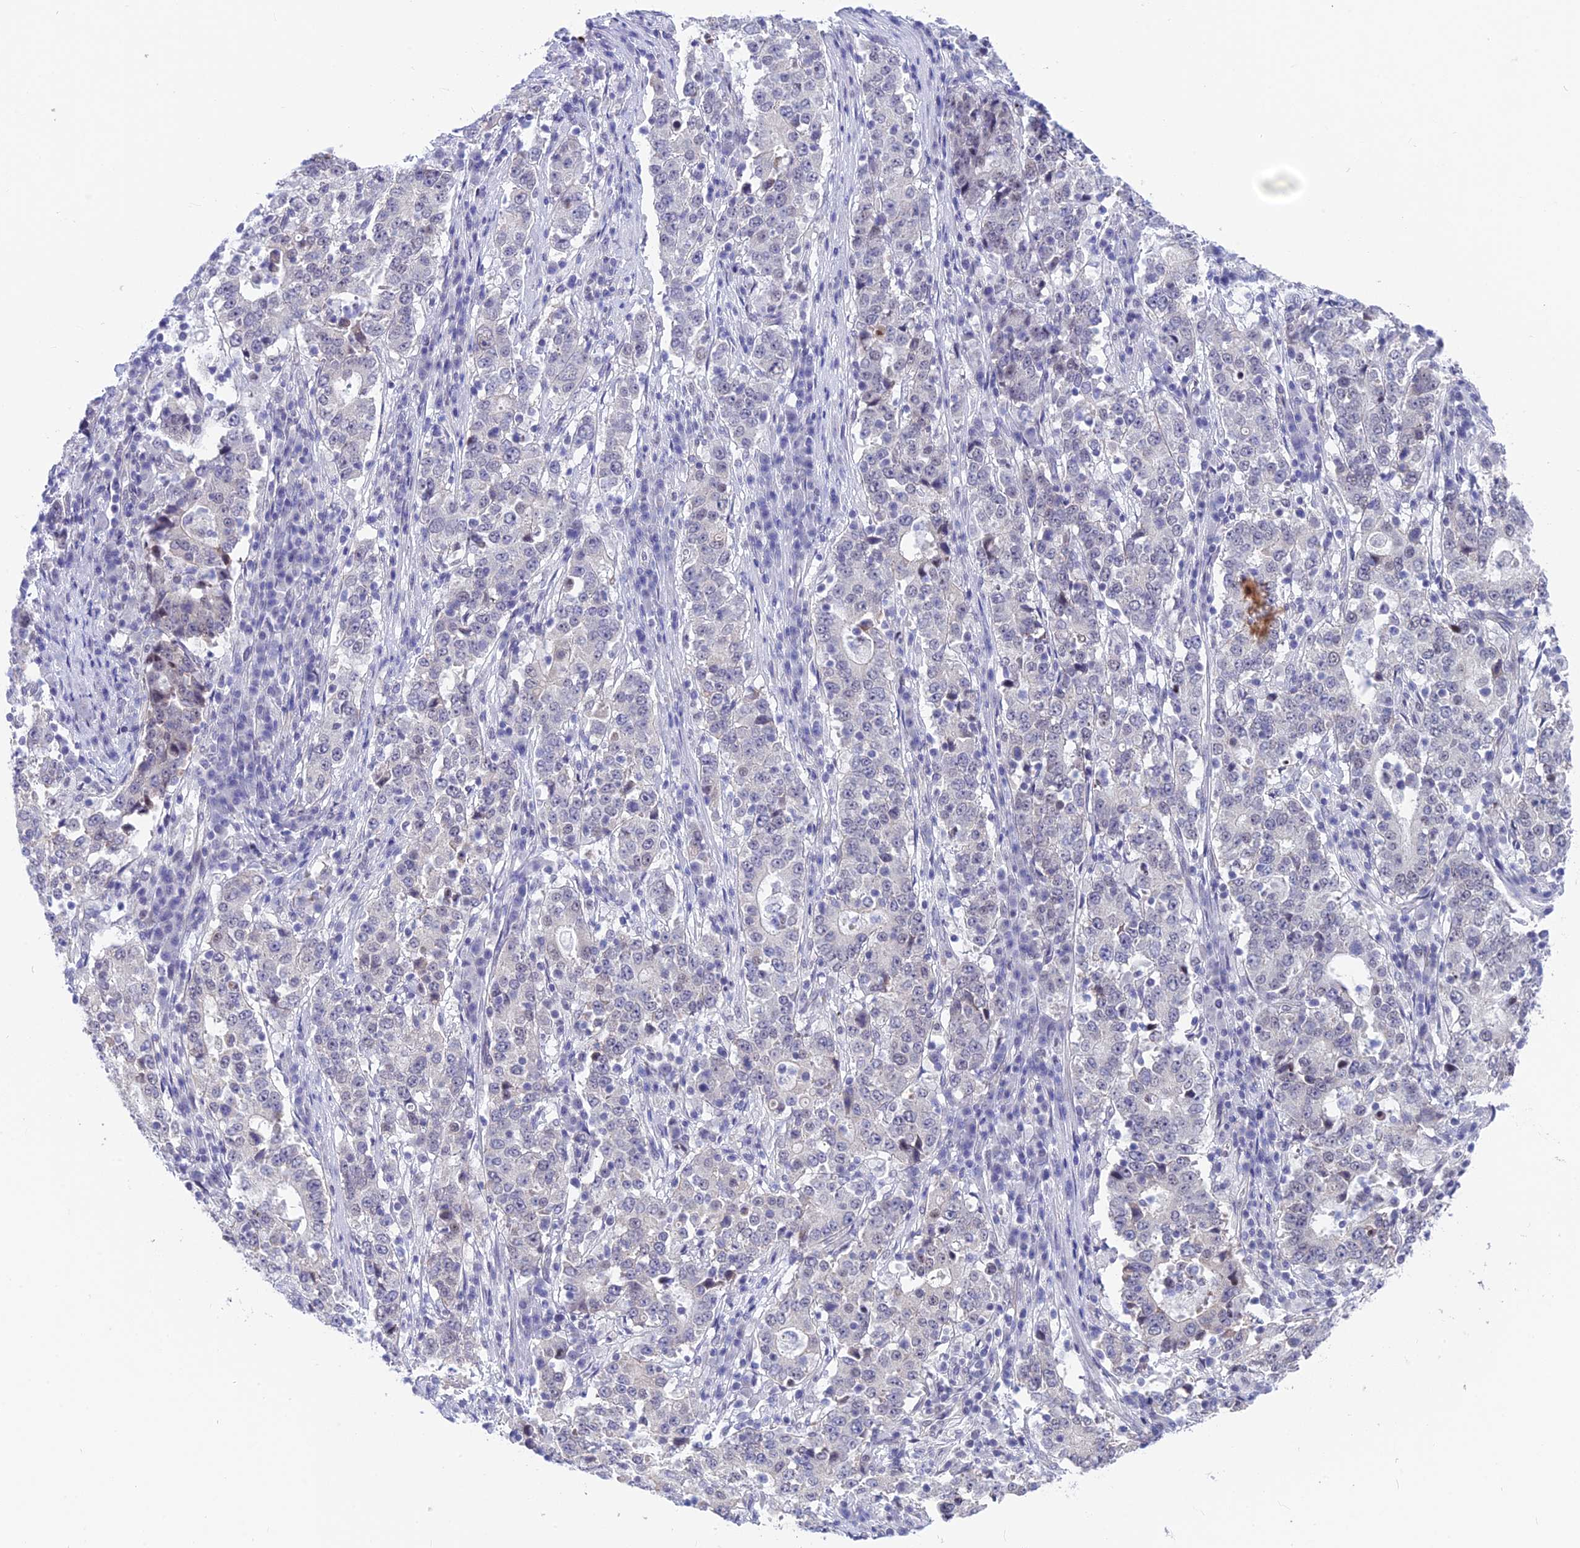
{"staining": {"intensity": "negative", "quantity": "none", "location": "none"}, "tissue": "stomach cancer", "cell_type": "Tumor cells", "image_type": "cancer", "snomed": [{"axis": "morphology", "description": "Adenocarcinoma, NOS"}, {"axis": "topography", "description": "Stomach"}], "caption": "An image of stomach cancer (adenocarcinoma) stained for a protein demonstrates no brown staining in tumor cells. Brightfield microscopy of IHC stained with DAB (3,3'-diaminobenzidine) (brown) and hematoxylin (blue), captured at high magnification.", "gene": "SRSF5", "patient": {"sex": "male", "age": 59}}